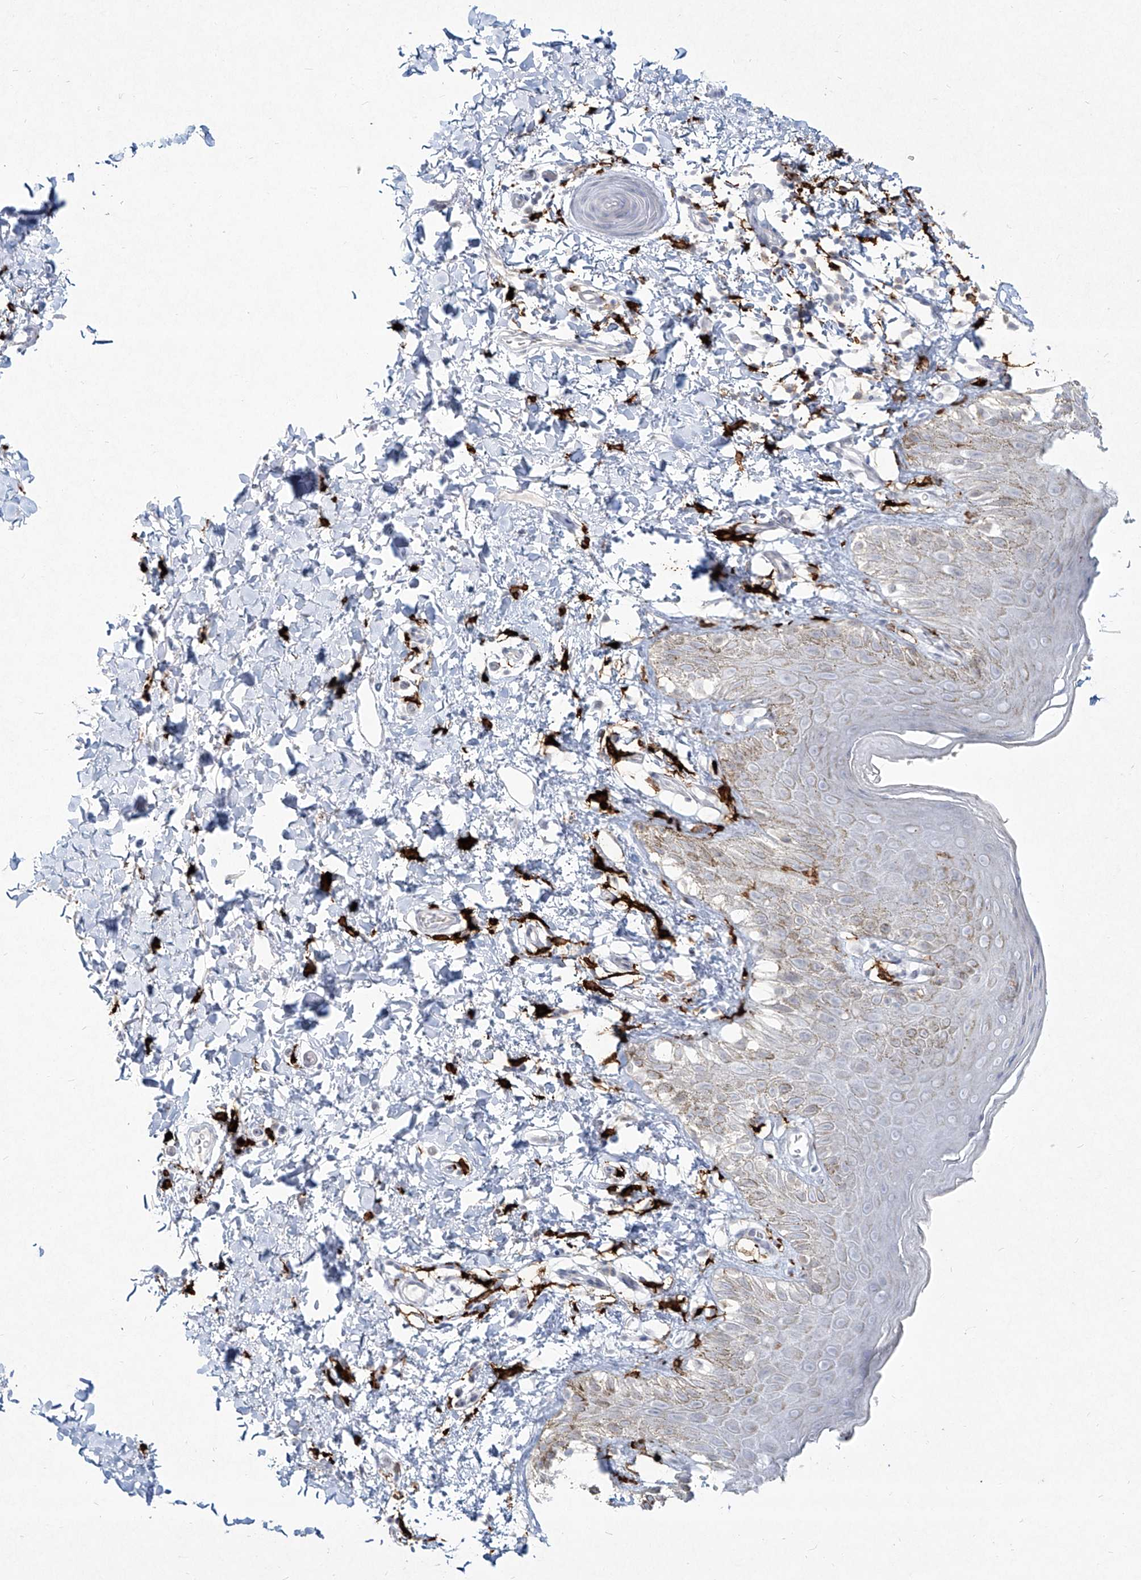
{"staining": {"intensity": "weak", "quantity": "<25%", "location": "cytoplasmic/membranous"}, "tissue": "skin", "cell_type": "Epidermal cells", "image_type": "normal", "snomed": [{"axis": "morphology", "description": "Normal tissue, NOS"}, {"axis": "topography", "description": "Anal"}], "caption": "A high-resolution histopathology image shows IHC staining of benign skin, which demonstrates no significant expression in epidermal cells. (DAB (3,3'-diaminobenzidine) immunohistochemistry visualized using brightfield microscopy, high magnification).", "gene": "CD209", "patient": {"sex": "male", "age": 44}}